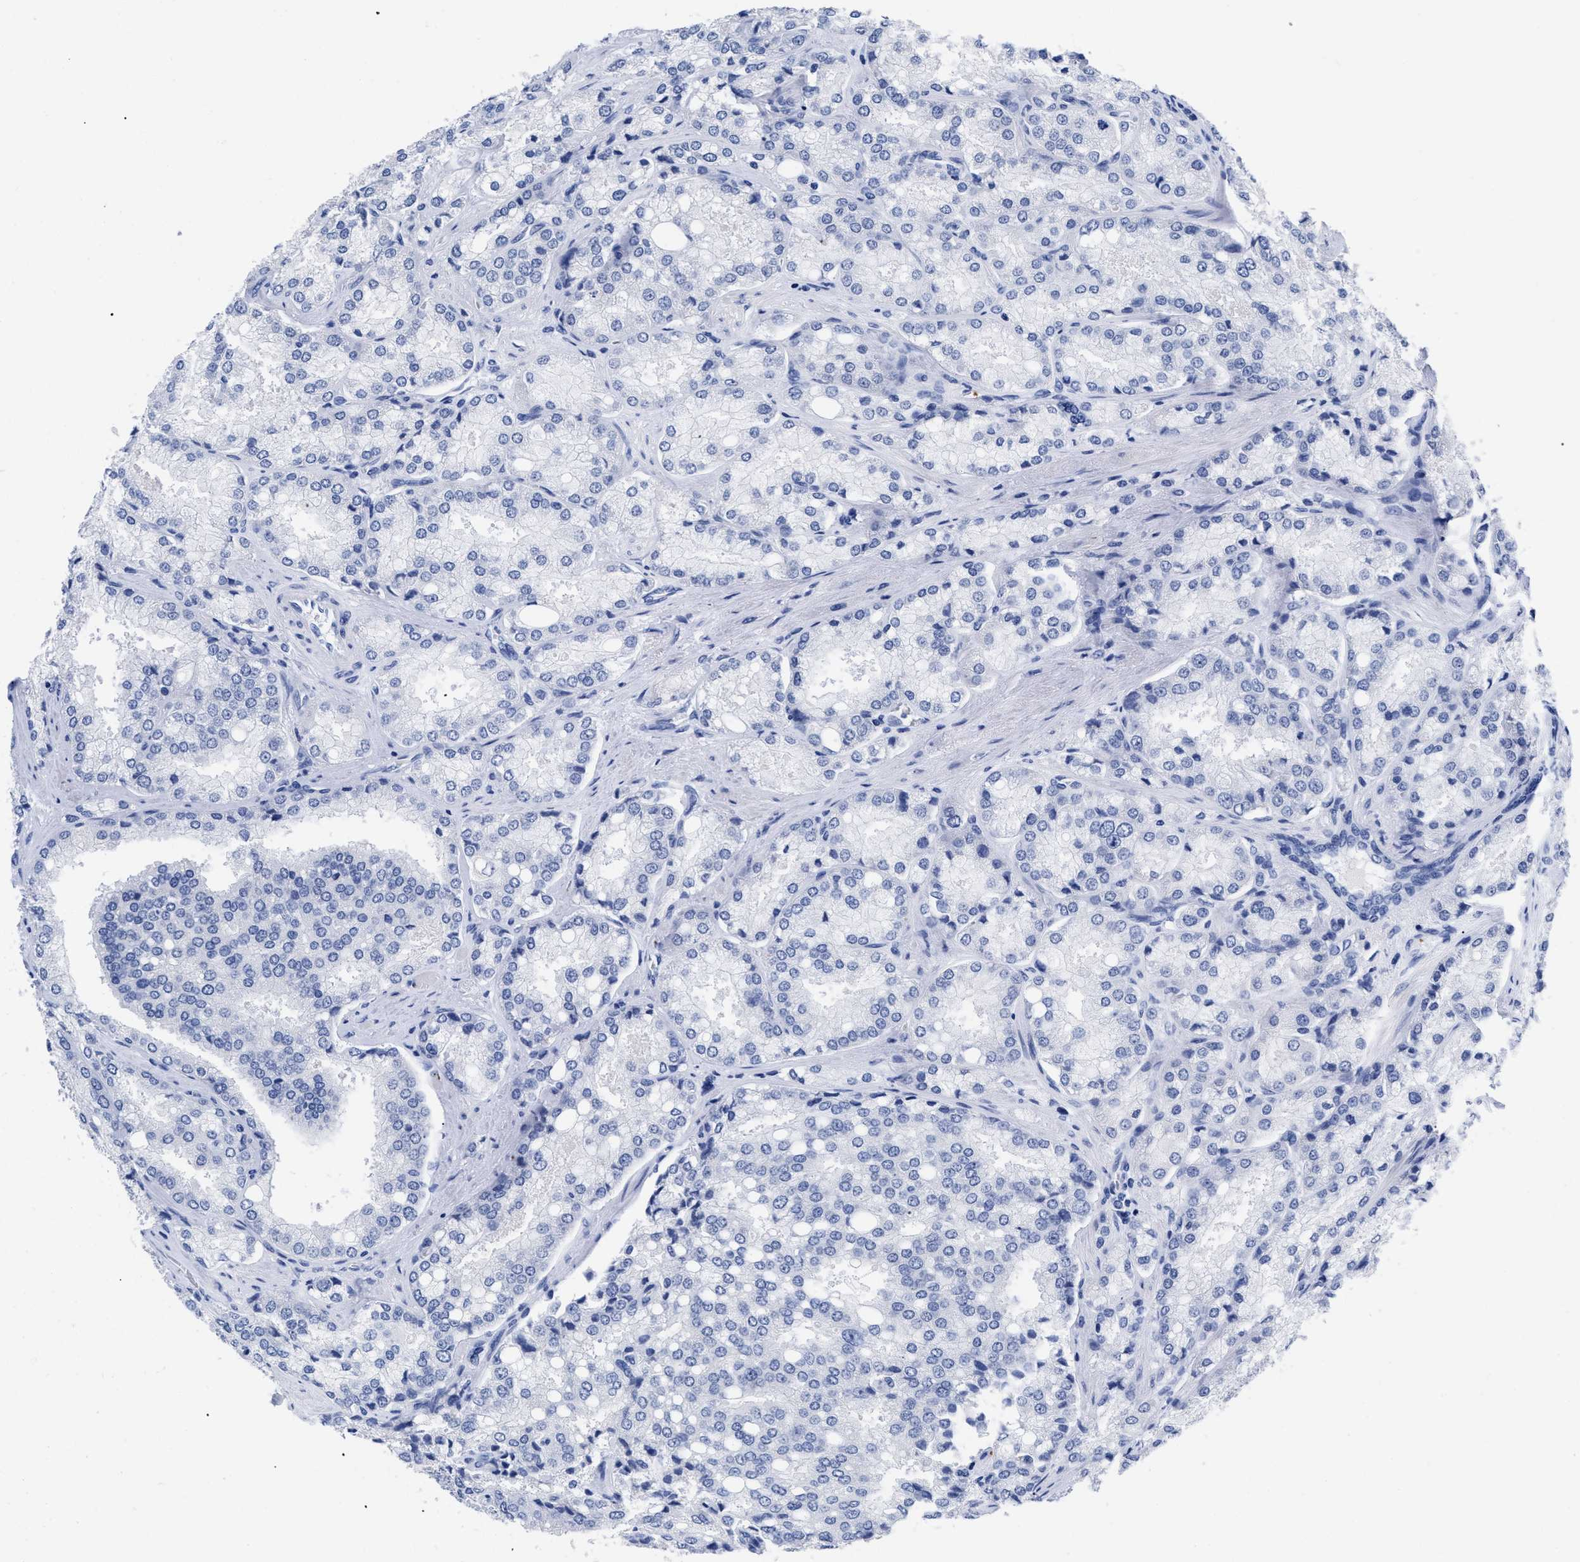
{"staining": {"intensity": "negative", "quantity": "none", "location": "none"}, "tissue": "prostate cancer", "cell_type": "Tumor cells", "image_type": "cancer", "snomed": [{"axis": "morphology", "description": "Adenocarcinoma, High grade"}, {"axis": "topography", "description": "Prostate"}], "caption": "An image of human prostate cancer (high-grade adenocarcinoma) is negative for staining in tumor cells.", "gene": "TREML1", "patient": {"sex": "male", "age": 50}}